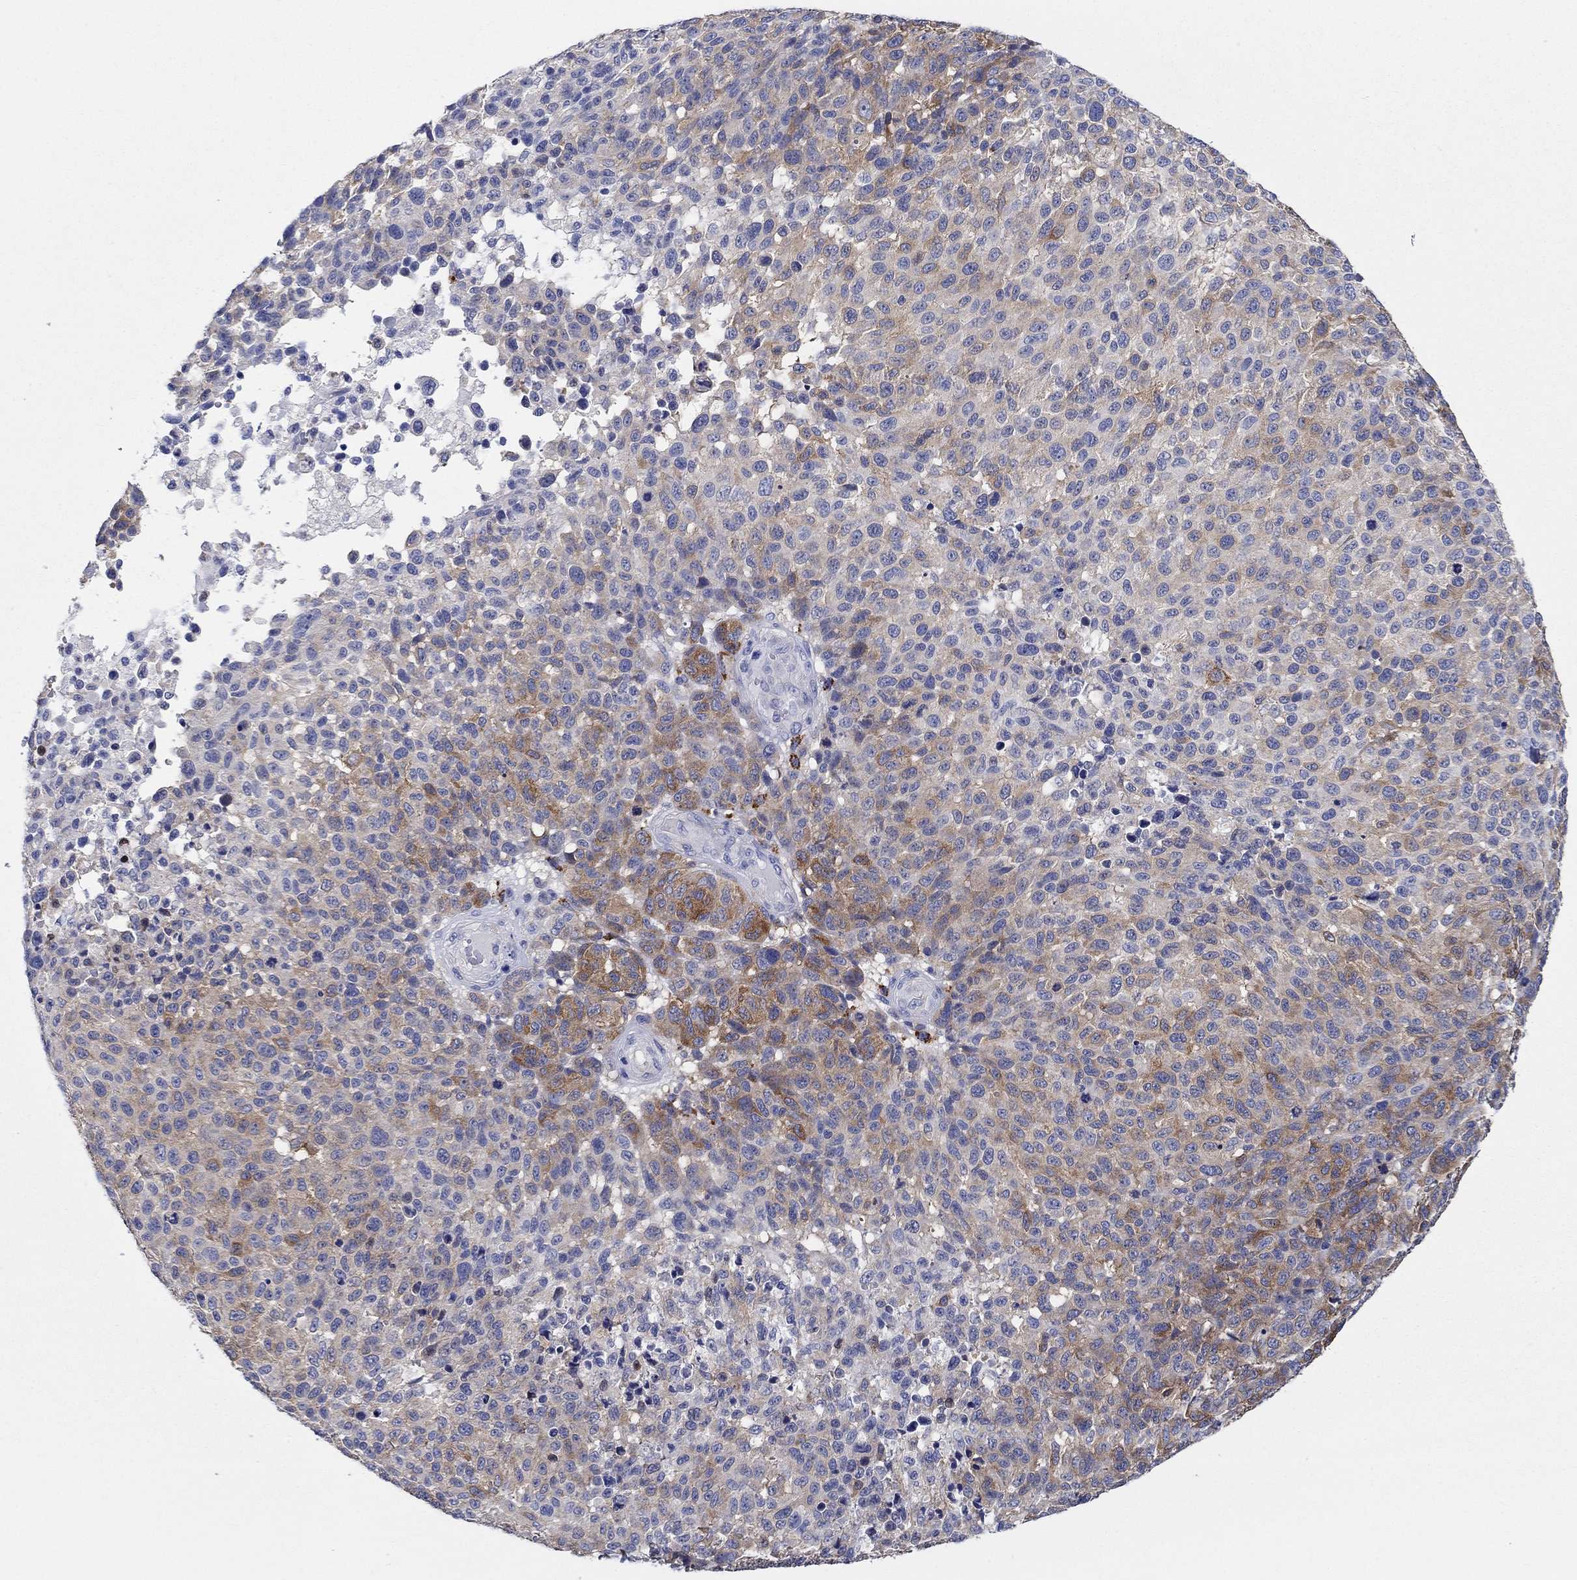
{"staining": {"intensity": "strong", "quantity": "<25%", "location": "cytoplasmic/membranous"}, "tissue": "melanoma", "cell_type": "Tumor cells", "image_type": "cancer", "snomed": [{"axis": "morphology", "description": "Malignant melanoma, NOS"}, {"axis": "topography", "description": "Skin"}], "caption": "Melanoma tissue exhibits strong cytoplasmic/membranous staining in approximately <25% of tumor cells", "gene": "RAP1GAP", "patient": {"sex": "female", "age": 95}}